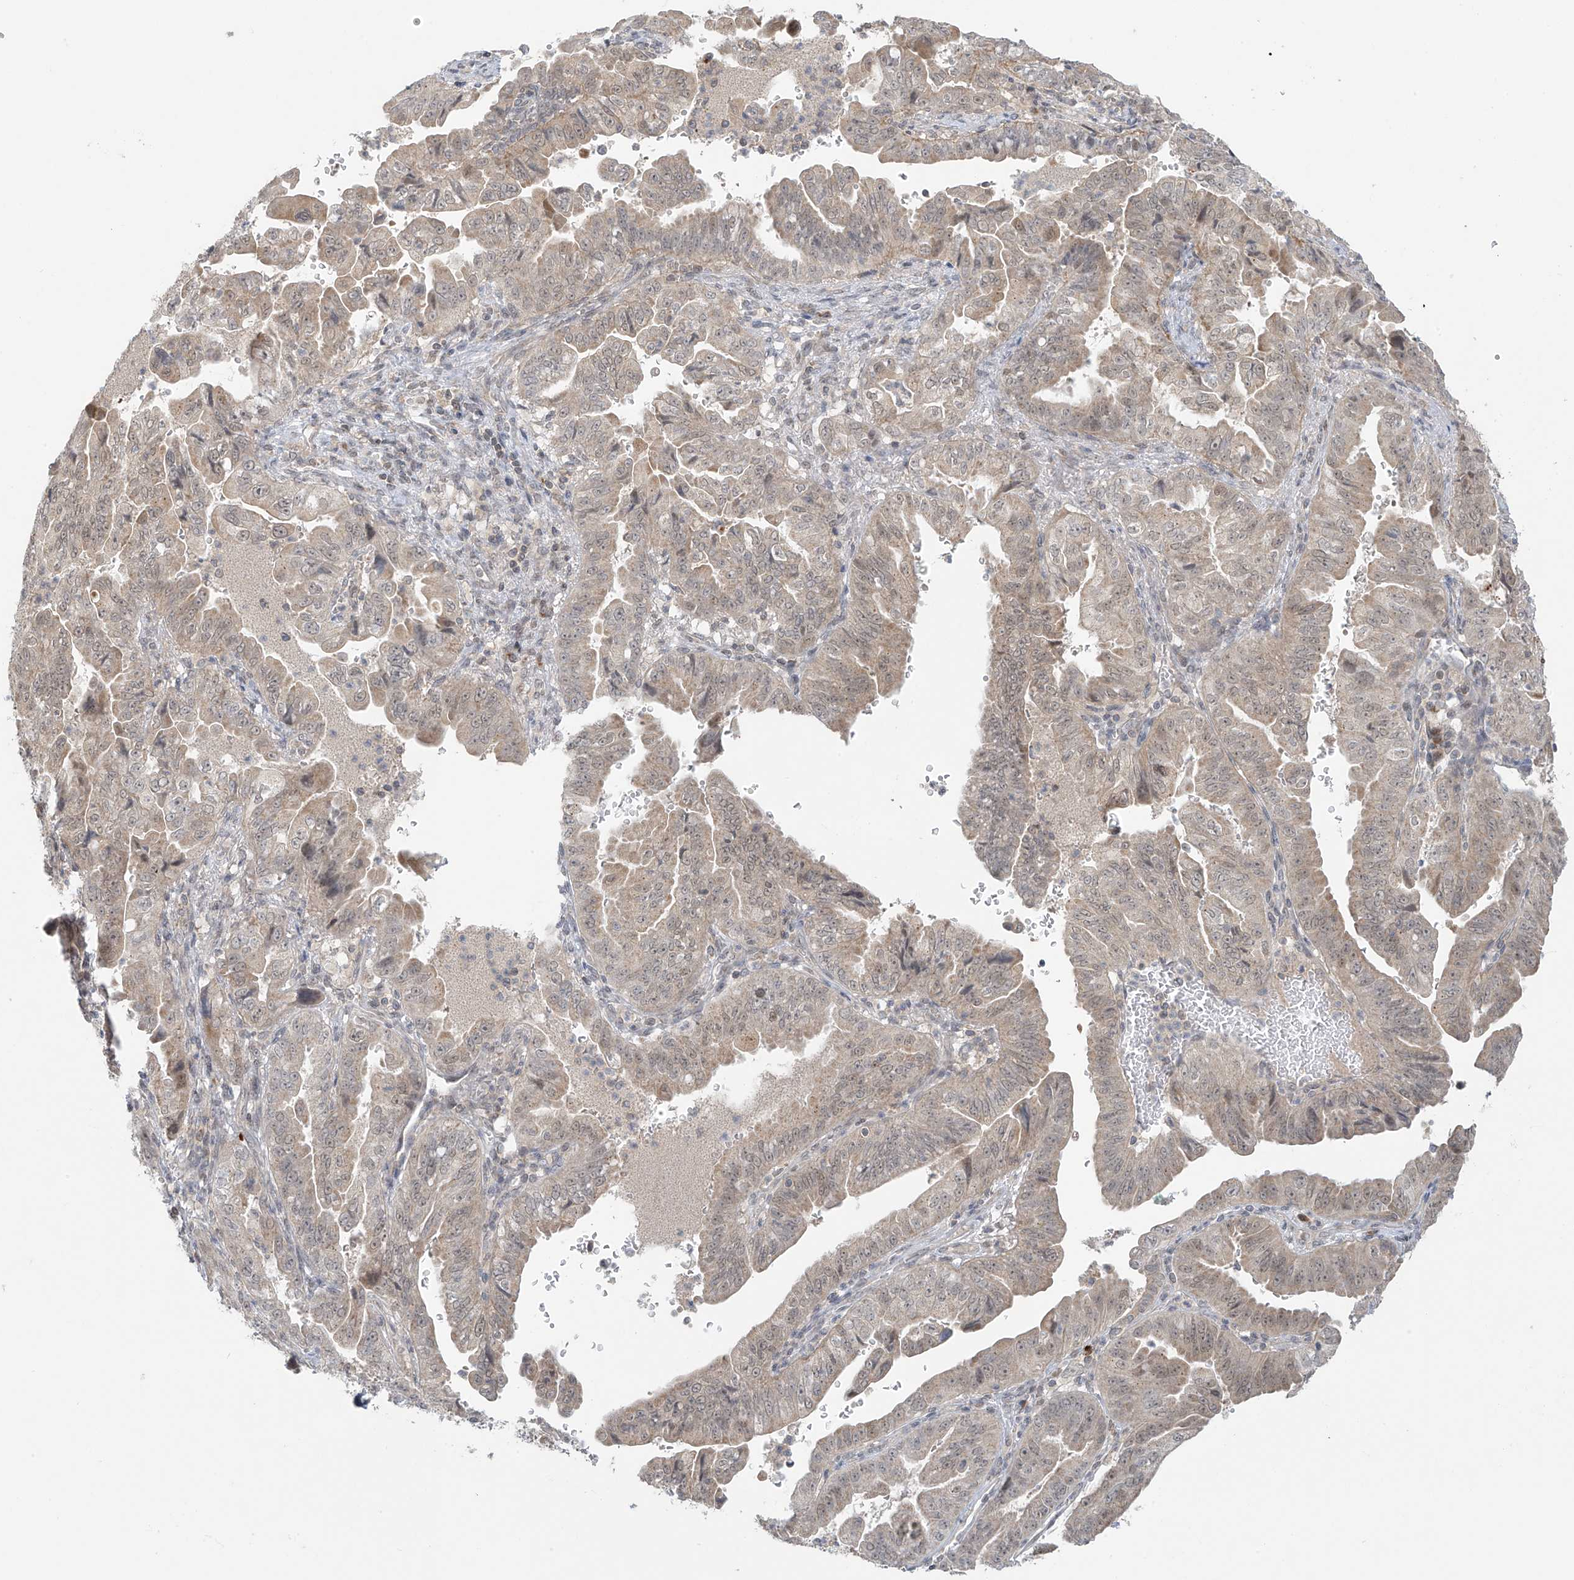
{"staining": {"intensity": "moderate", "quantity": "25%-75%", "location": "cytoplasmic/membranous"}, "tissue": "pancreatic cancer", "cell_type": "Tumor cells", "image_type": "cancer", "snomed": [{"axis": "morphology", "description": "Adenocarcinoma, NOS"}, {"axis": "topography", "description": "Pancreas"}], "caption": "Pancreatic adenocarcinoma stained with immunohistochemistry reveals moderate cytoplasmic/membranous expression in about 25%-75% of tumor cells. Nuclei are stained in blue.", "gene": "HDDC2", "patient": {"sex": "male", "age": 70}}